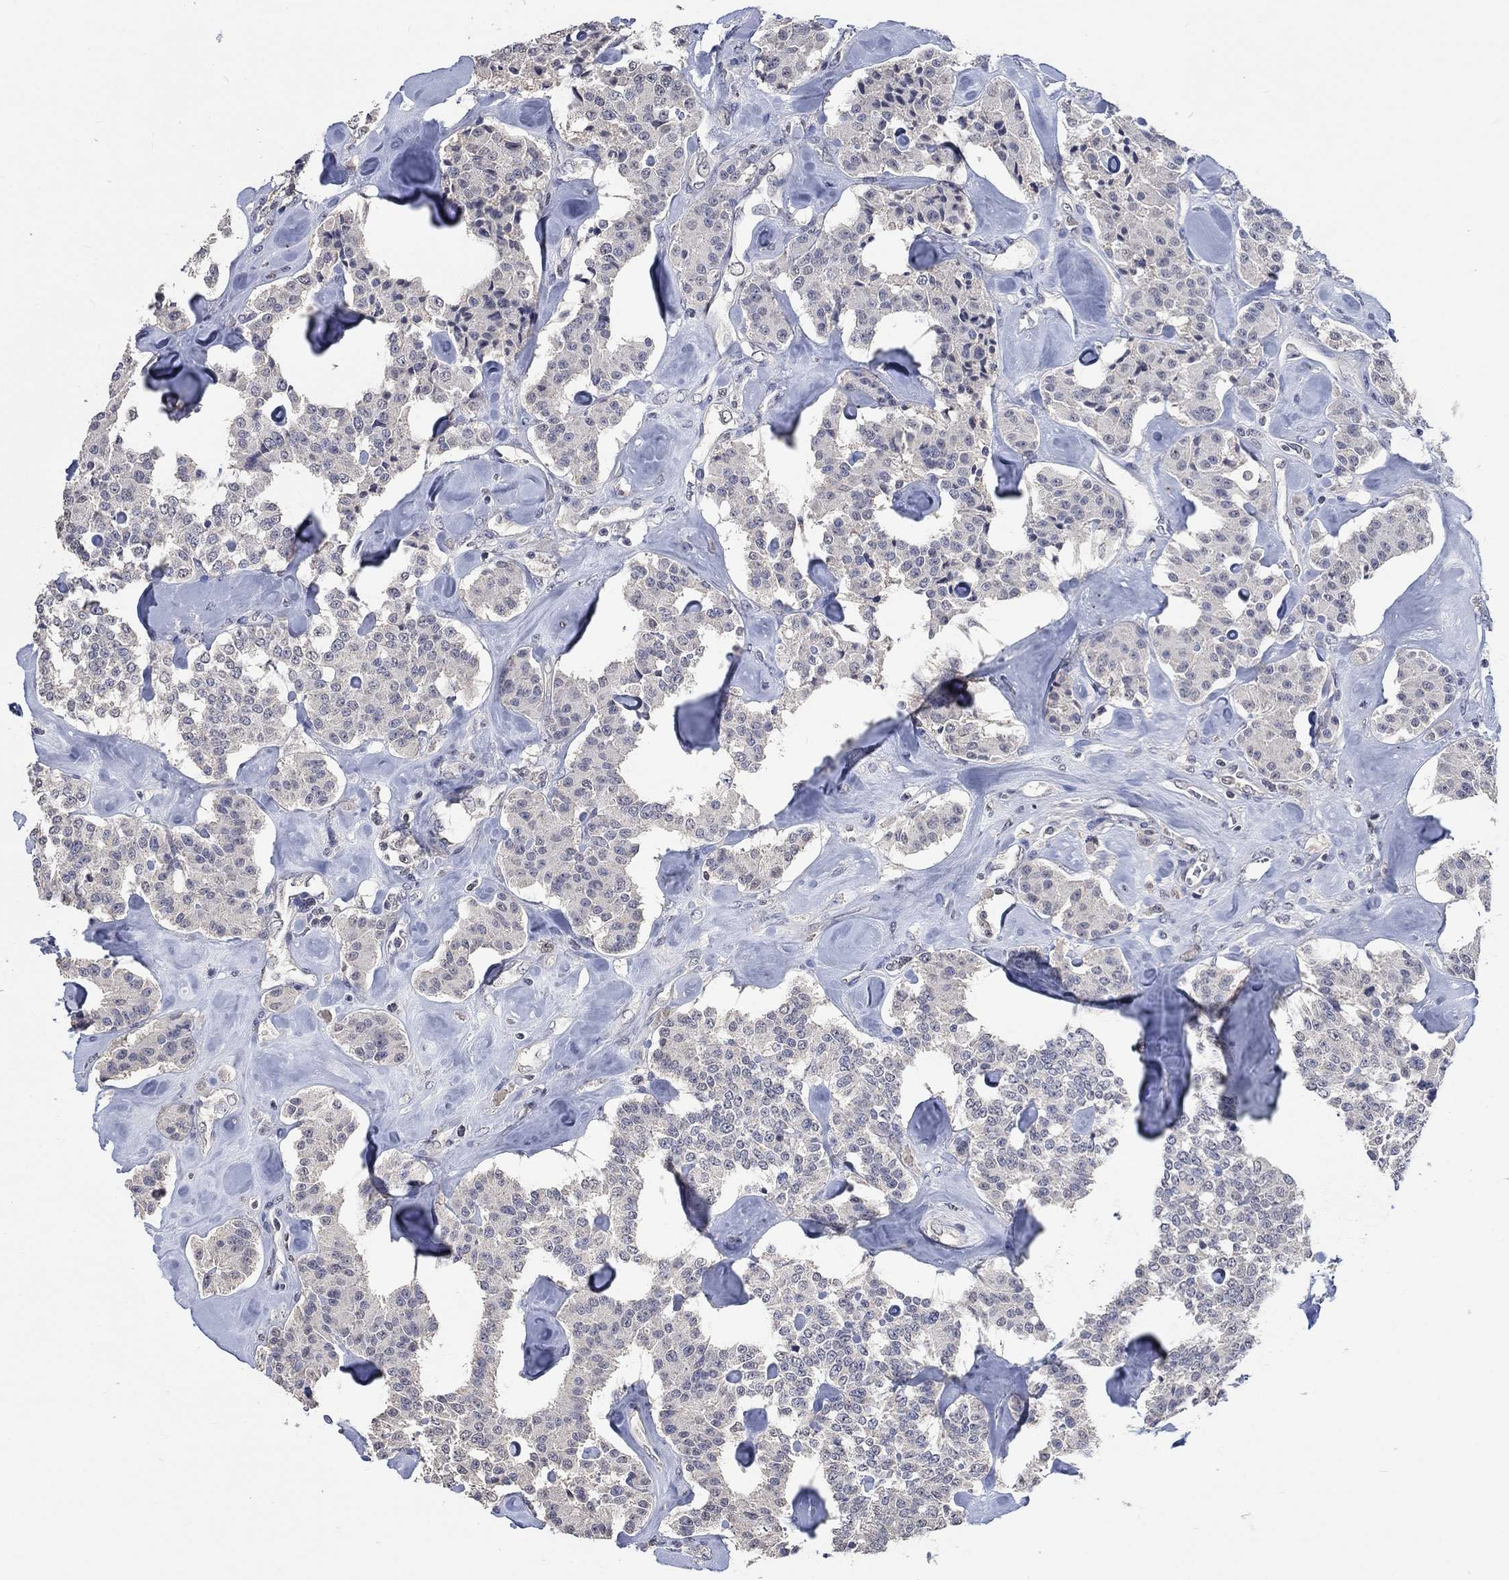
{"staining": {"intensity": "negative", "quantity": "none", "location": "none"}, "tissue": "carcinoid", "cell_type": "Tumor cells", "image_type": "cancer", "snomed": [{"axis": "morphology", "description": "Carcinoid, malignant, NOS"}, {"axis": "topography", "description": "Pancreas"}], "caption": "This is an IHC image of human malignant carcinoid. There is no positivity in tumor cells.", "gene": "ZBTB18", "patient": {"sex": "male", "age": 41}}